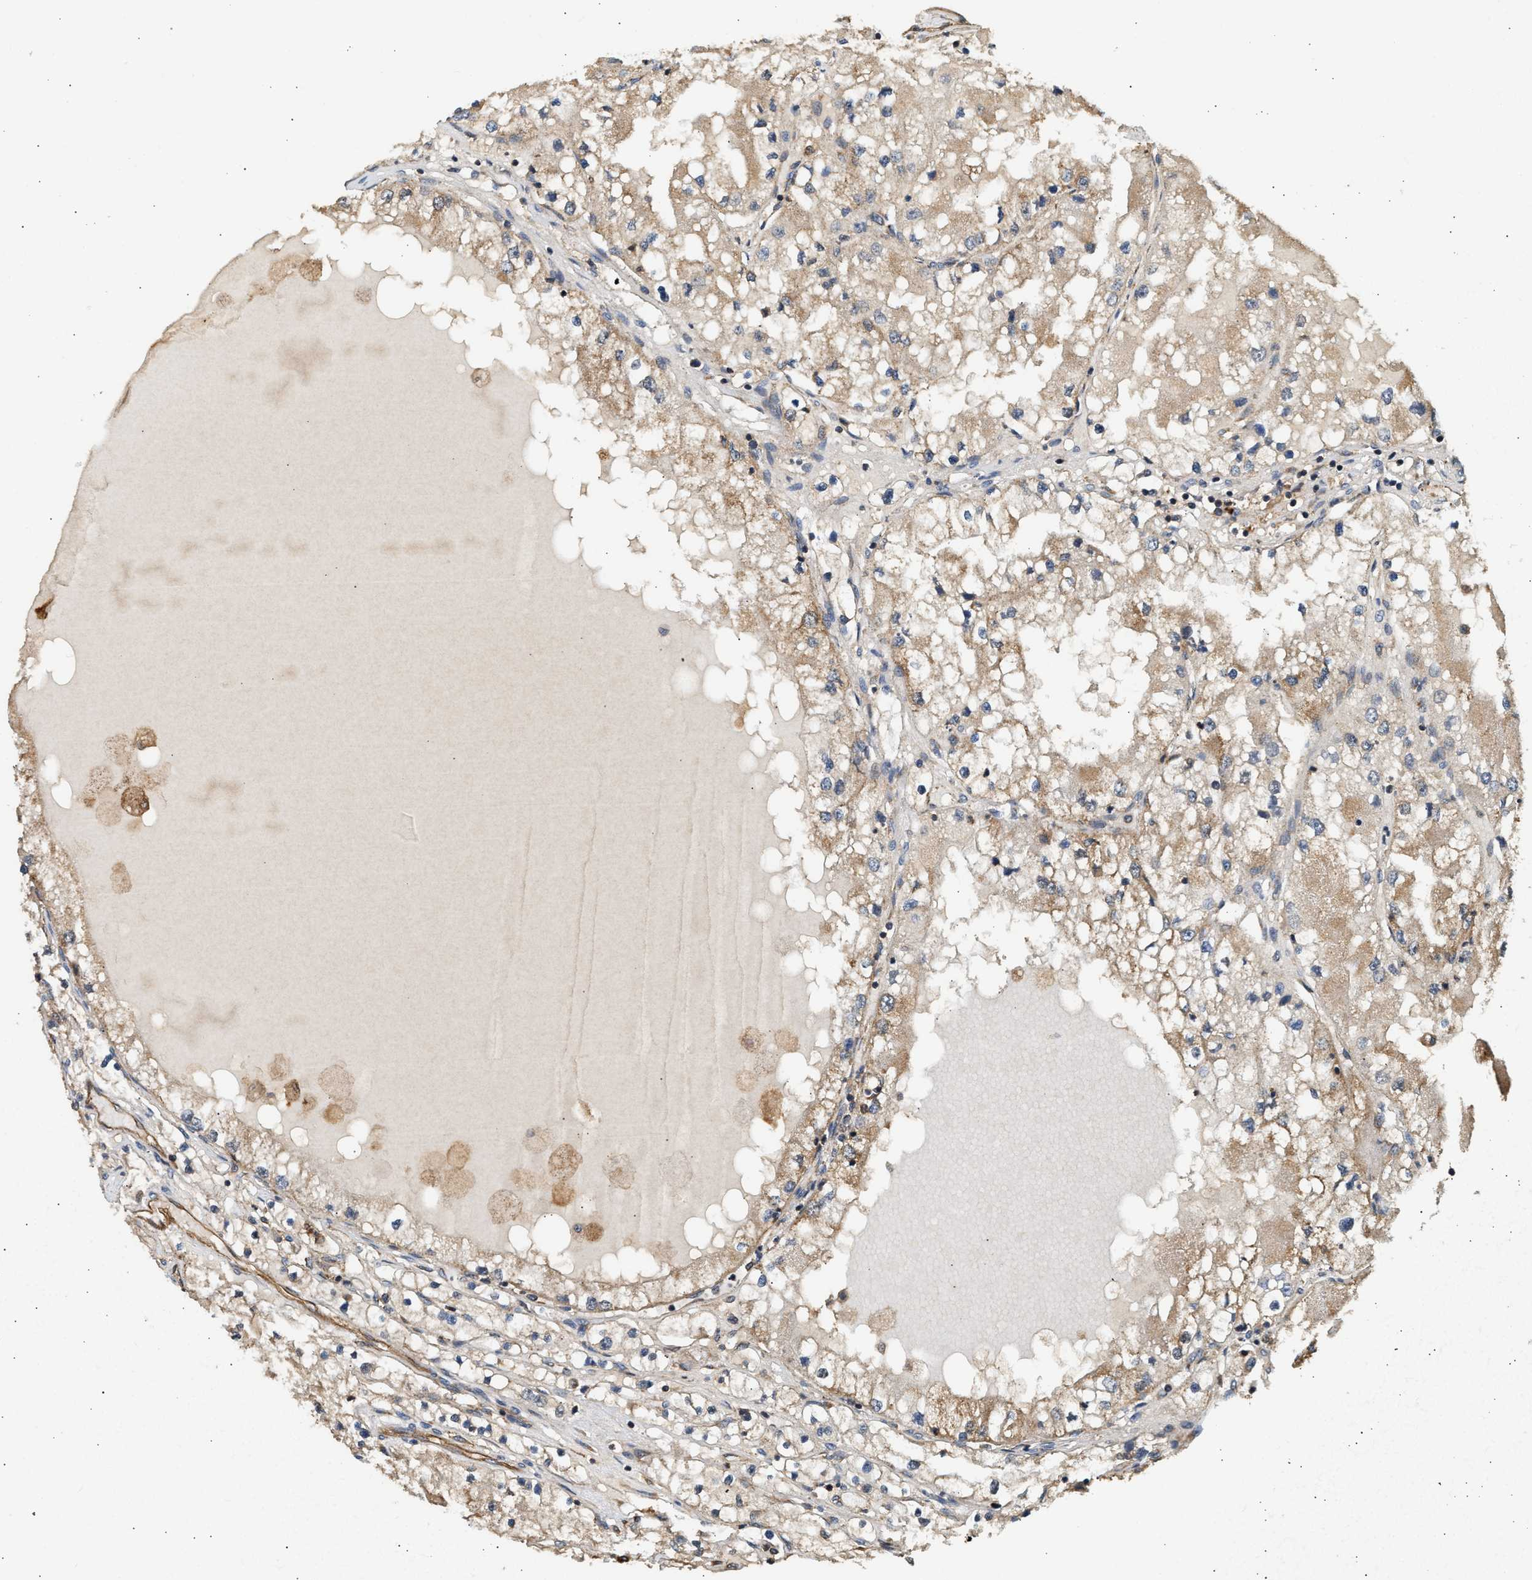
{"staining": {"intensity": "weak", "quantity": "25%-75%", "location": "cytoplasmic/membranous"}, "tissue": "renal cancer", "cell_type": "Tumor cells", "image_type": "cancer", "snomed": [{"axis": "morphology", "description": "Adenocarcinoma, NOS"}, {"axis": "topography", "description": "Kidney"}], "caption": "Protein positivity by IHC reveals weak cytoplasmic/membranous positivity in approximately 25%-75% of tumor cells in renal cancer (adenocarcinoma). Using DAB (3,3'-diaminobenzidine) (brown) and hematoxylin (blue) stains, captured at high magnification using brightfield microscopy.", "gene": "DUSP14", "patient": {"sex": "male", "age": 68}}